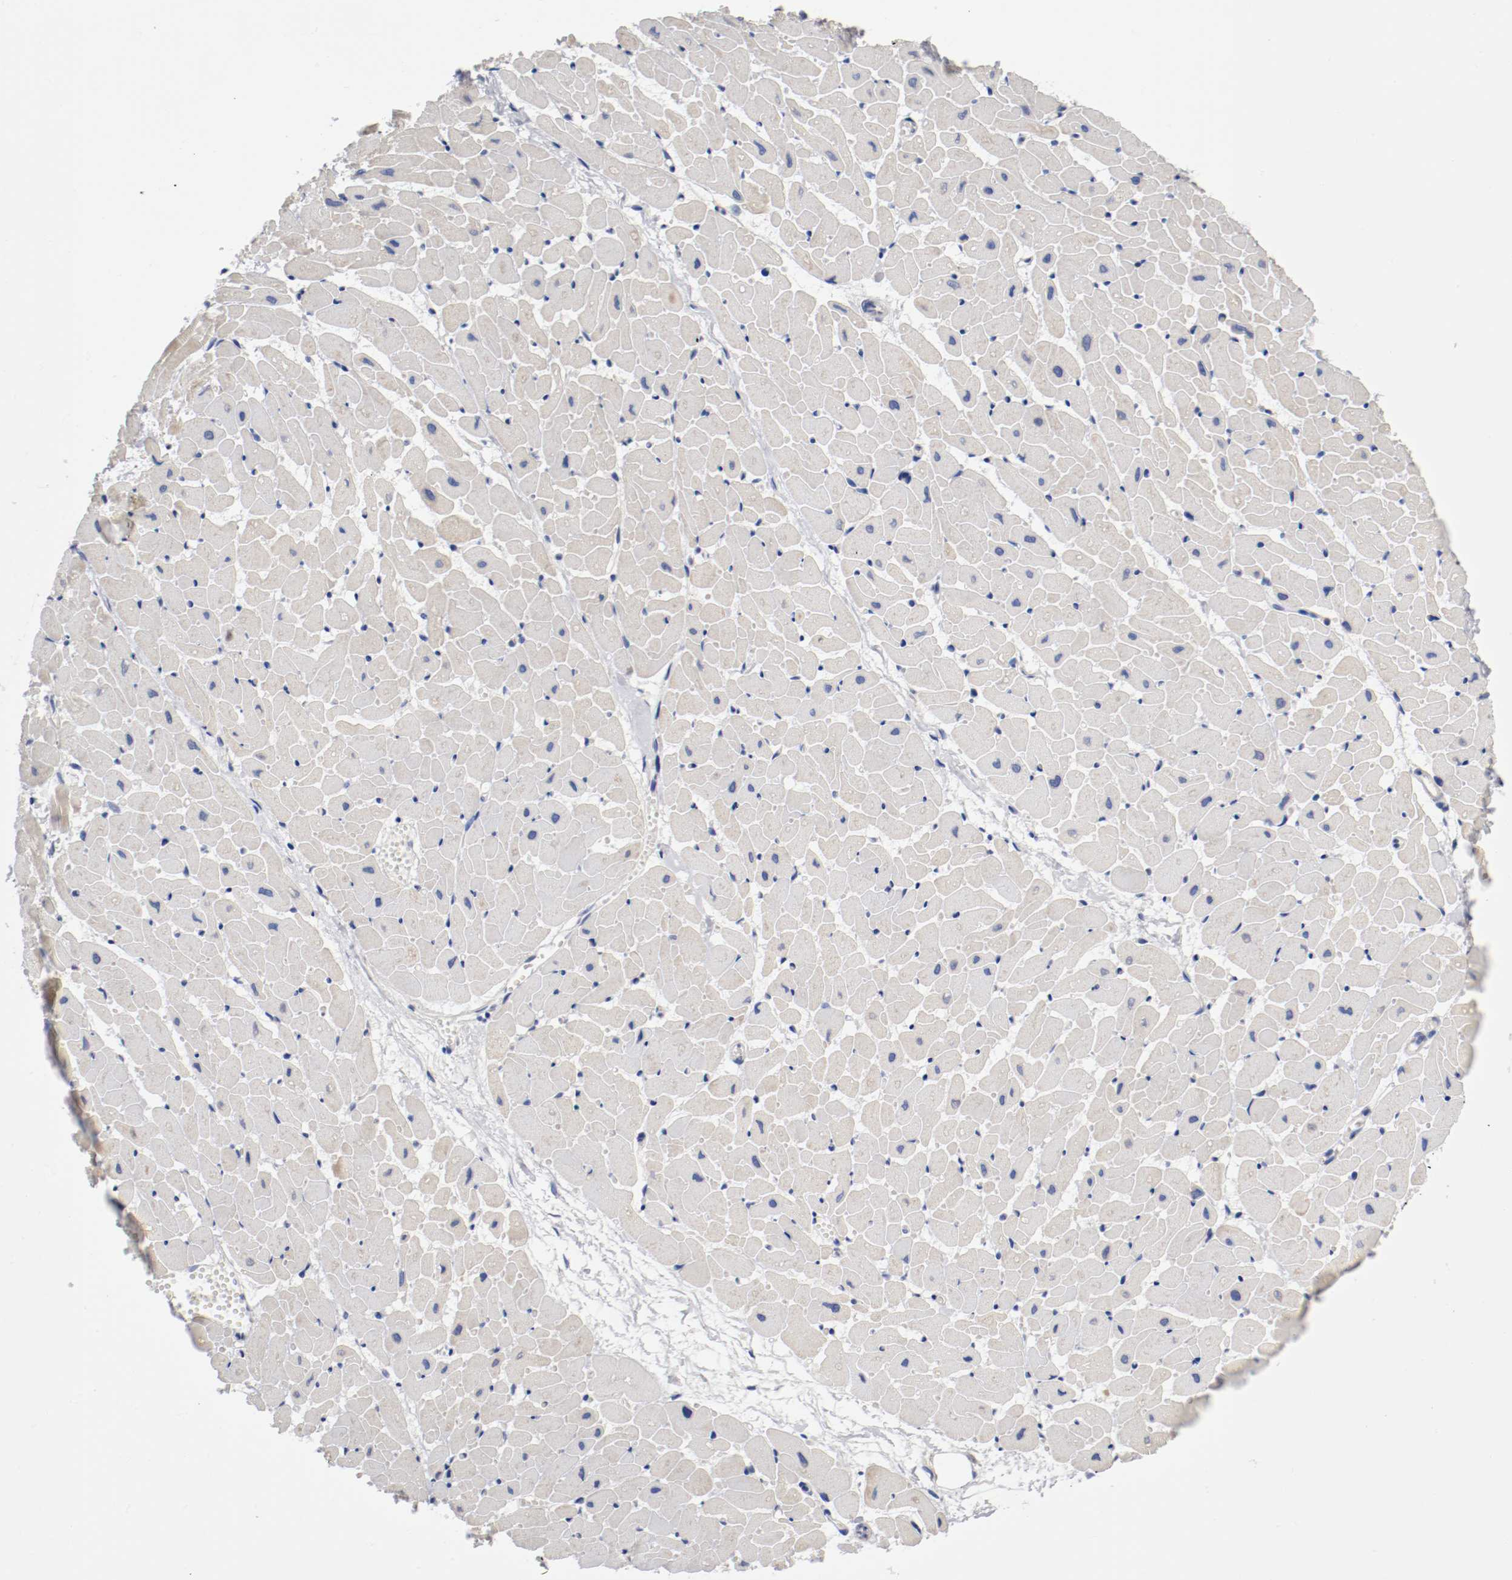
{"staining": {"intensity": "negative", "quantity": "none", "location": "none"}, "tissue": "heart muscle", "cell_type": "Cardiomyocytes", "image_type": "normal", "snomed": [{"axis": "morphology", "description": "Normal tissue, NOS"}, {"axis": "topography", "description": "Heart"}], "caption": "Immunohistochemistry (IHC) of unremarkable heart muscle shows no expression in cardiomyocytes.", "gene": "PCSK6", "patient": {"sex": "female", "age": 19}}